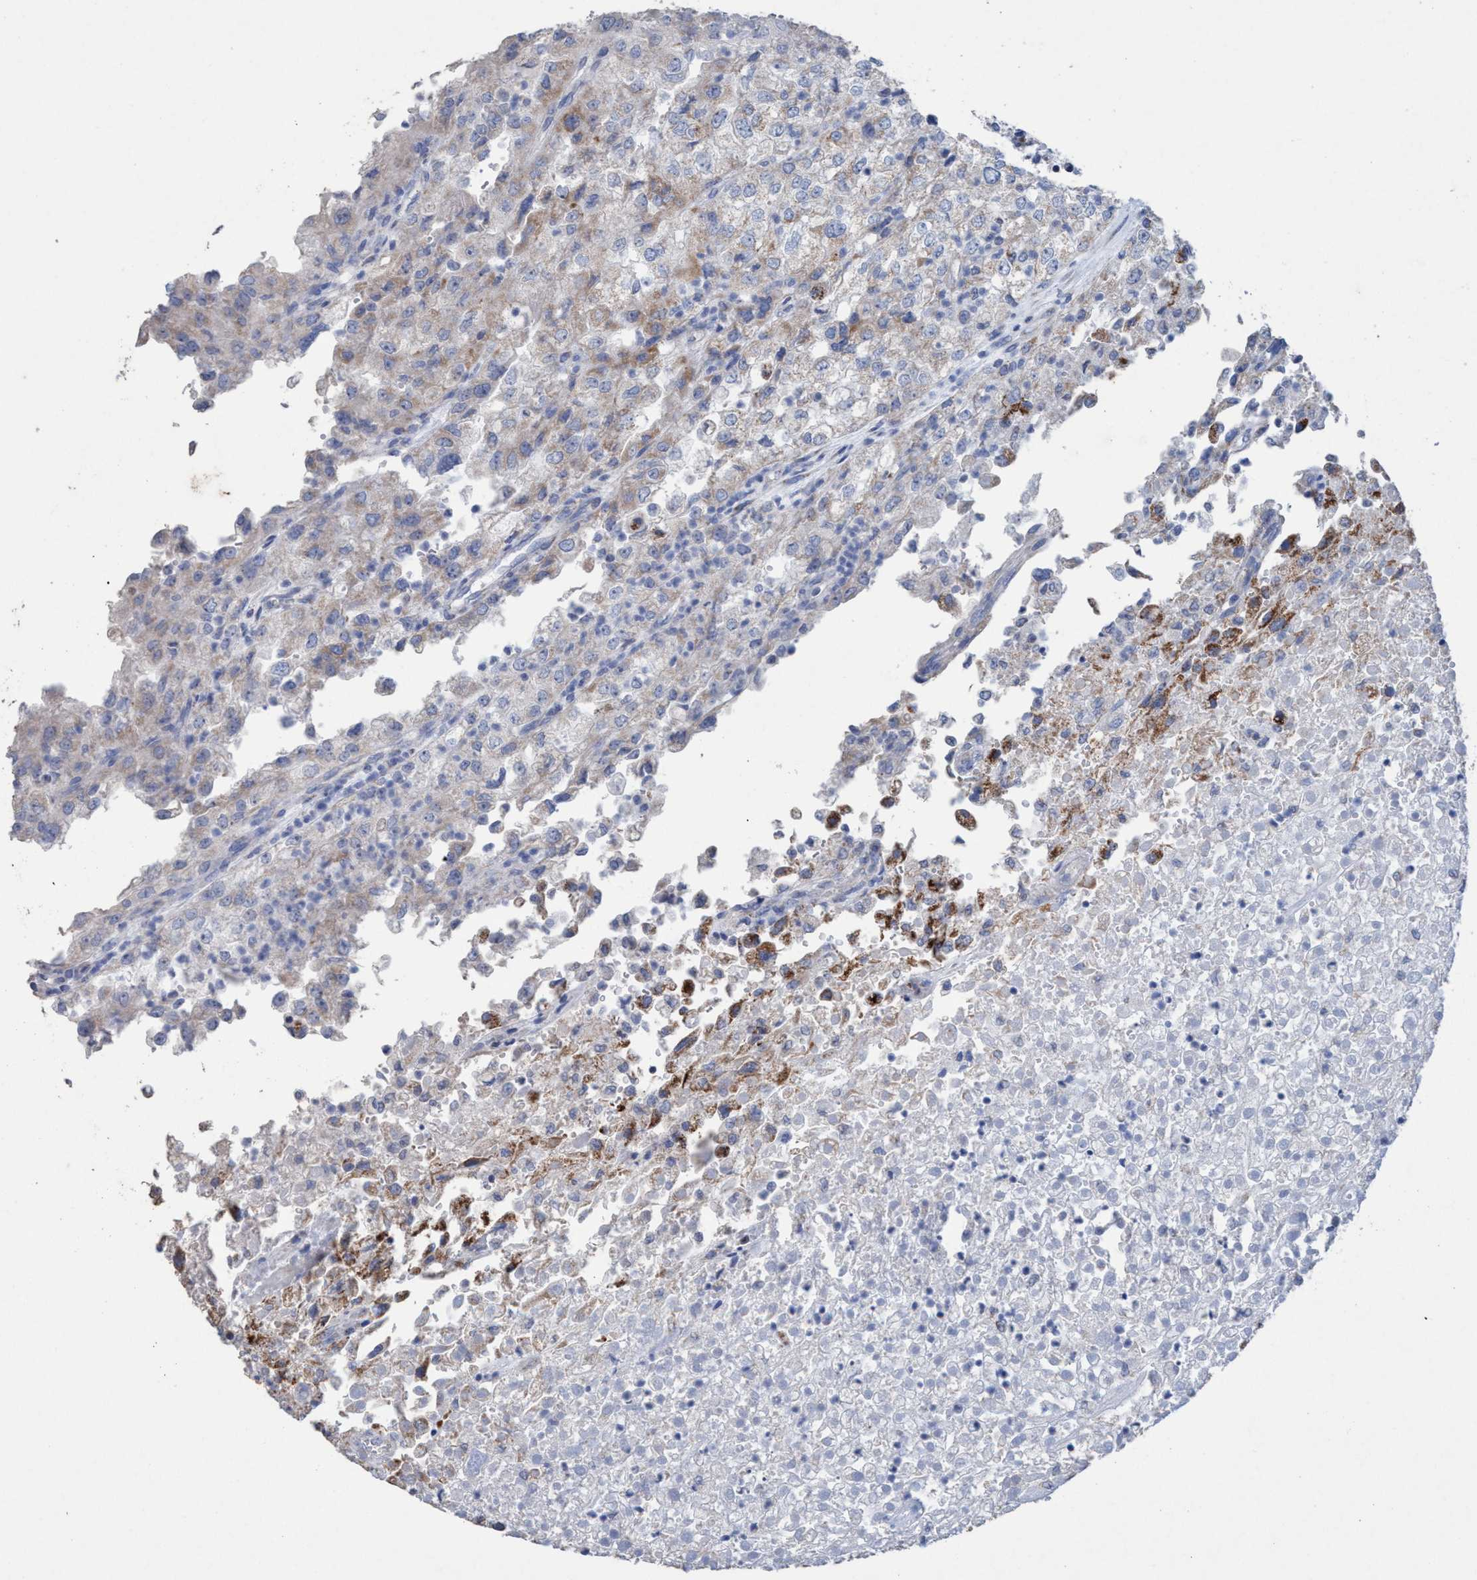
{"staining": {"intensity": "weak", "quantity": "<25%", "location": "cytoplasmic/membranous"}, "tissue": "renal cancer", "cell_type": "Tumor cells", "image_type": "cancer", "snomed": [{"axis": "morphology", "description": "Adenocarcinoma, NOS"}, {"axis": "topography", "description": "Kidney"}], "caption": "Immunohistochemical staining of renal adenocarcinoma reveals no significant staining in tumor cells. Brightfield microscopy of IHC stained with DAB (3,3'-diaminobenzidine) (brown) and hematoxylin (blue), captured at high magnification.", "gene": "RSAD1", "patient": {"sex": "female", "age": 54}}